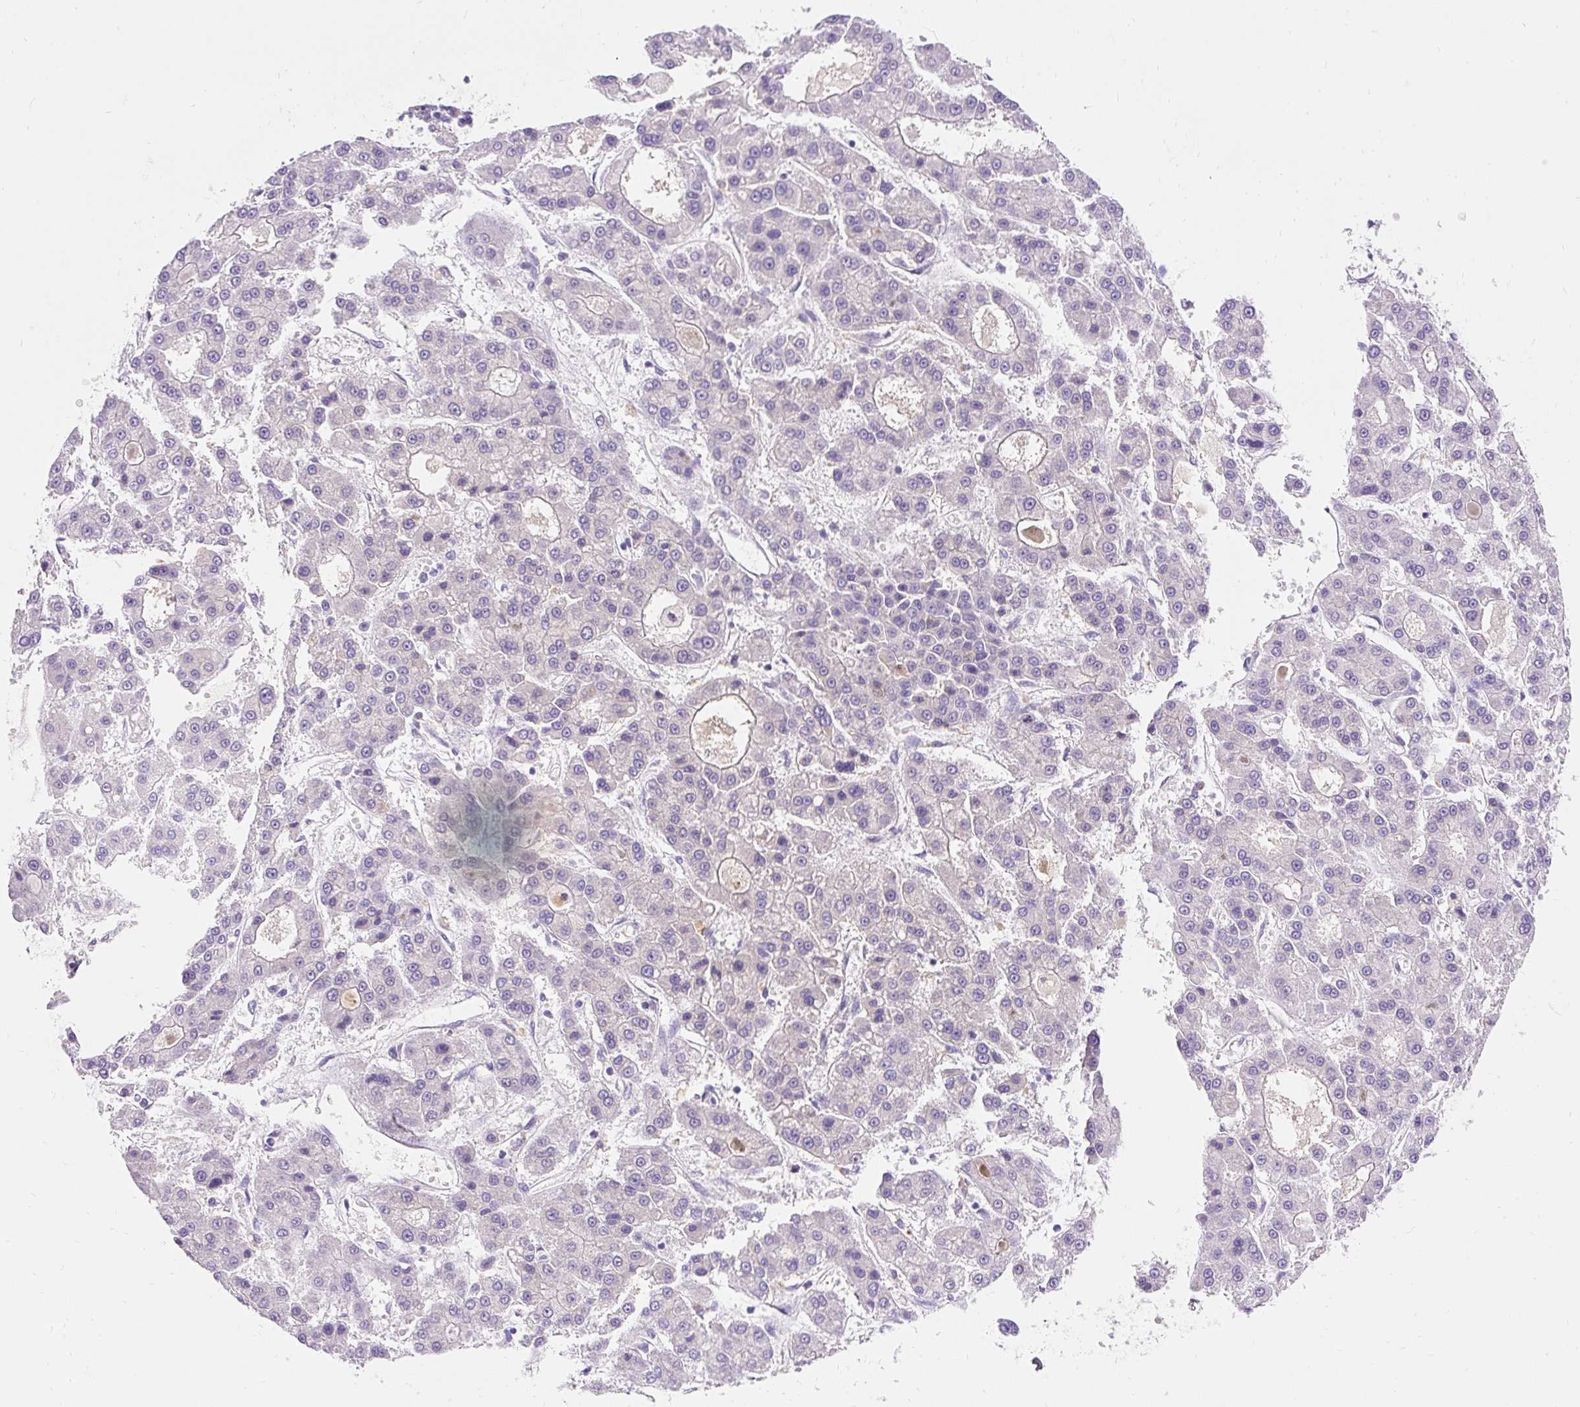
{"staining": {"intensity": "negative", "quantity": "none", "location": "none"}, "tissue": "liver cancer", "cell_type": "Tumor cells", "image_type": "cancer", "snomed": [{"axis": "morphology", "description": "Carcinoma, Hepatocellular, NOS"}, {"axis": "topography", "description": "Liver"}], "caption": "Tumor cells are negative for brown protein staining in liver cancer (hepatocellular carcinoma). The staining was performed using DAB (3,3'-diaminobenzidine) to visualize the protein expression in brown, while the nuclei were stained in blue with hematoxylin (Magnification: 20x).", "gene": "TMEM150C", "patient": {"sex": "male", "age": 70}}